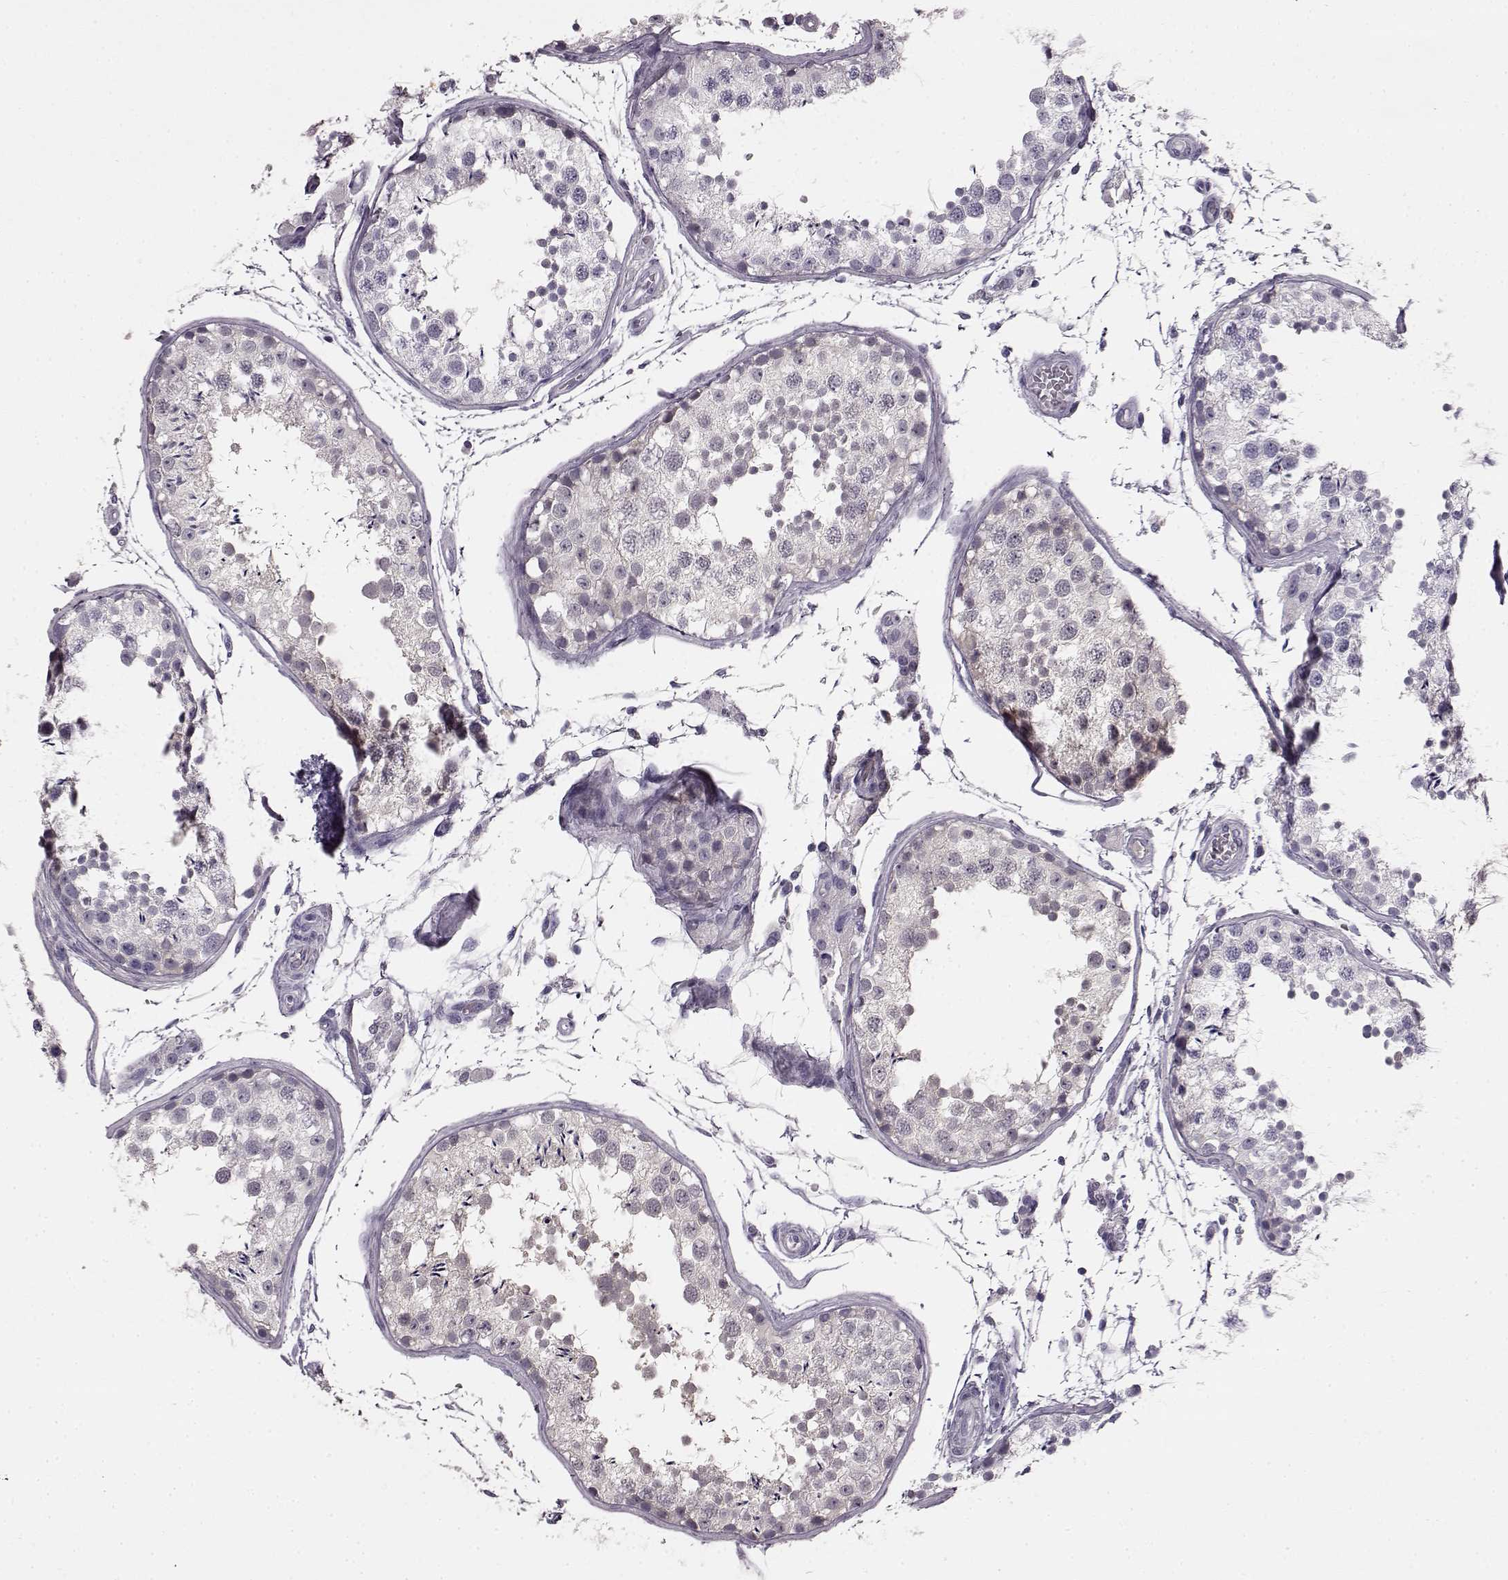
{"staining": {"intensity": "negative", "quantity": "none", "location": "none"}, "tissue": "testis", "cell_type": "Cells in seminiferous ducts", "image_type": "normal", "snomed": [{"axis": "morphology", "description": "Normal tissue, NOS"}, {"axis": "topography", "description": "Testis"}], "caption": "High magnification brightfield microscopy of normal testis stained with DAB (3,3'-diaminobenzidine) (brown) and counterstained with hematoxylin (blue): cells in seminiferous ducts show no significant expression.", "gene": "KRT81", "patient": {"sex": "male", "age": 29}}